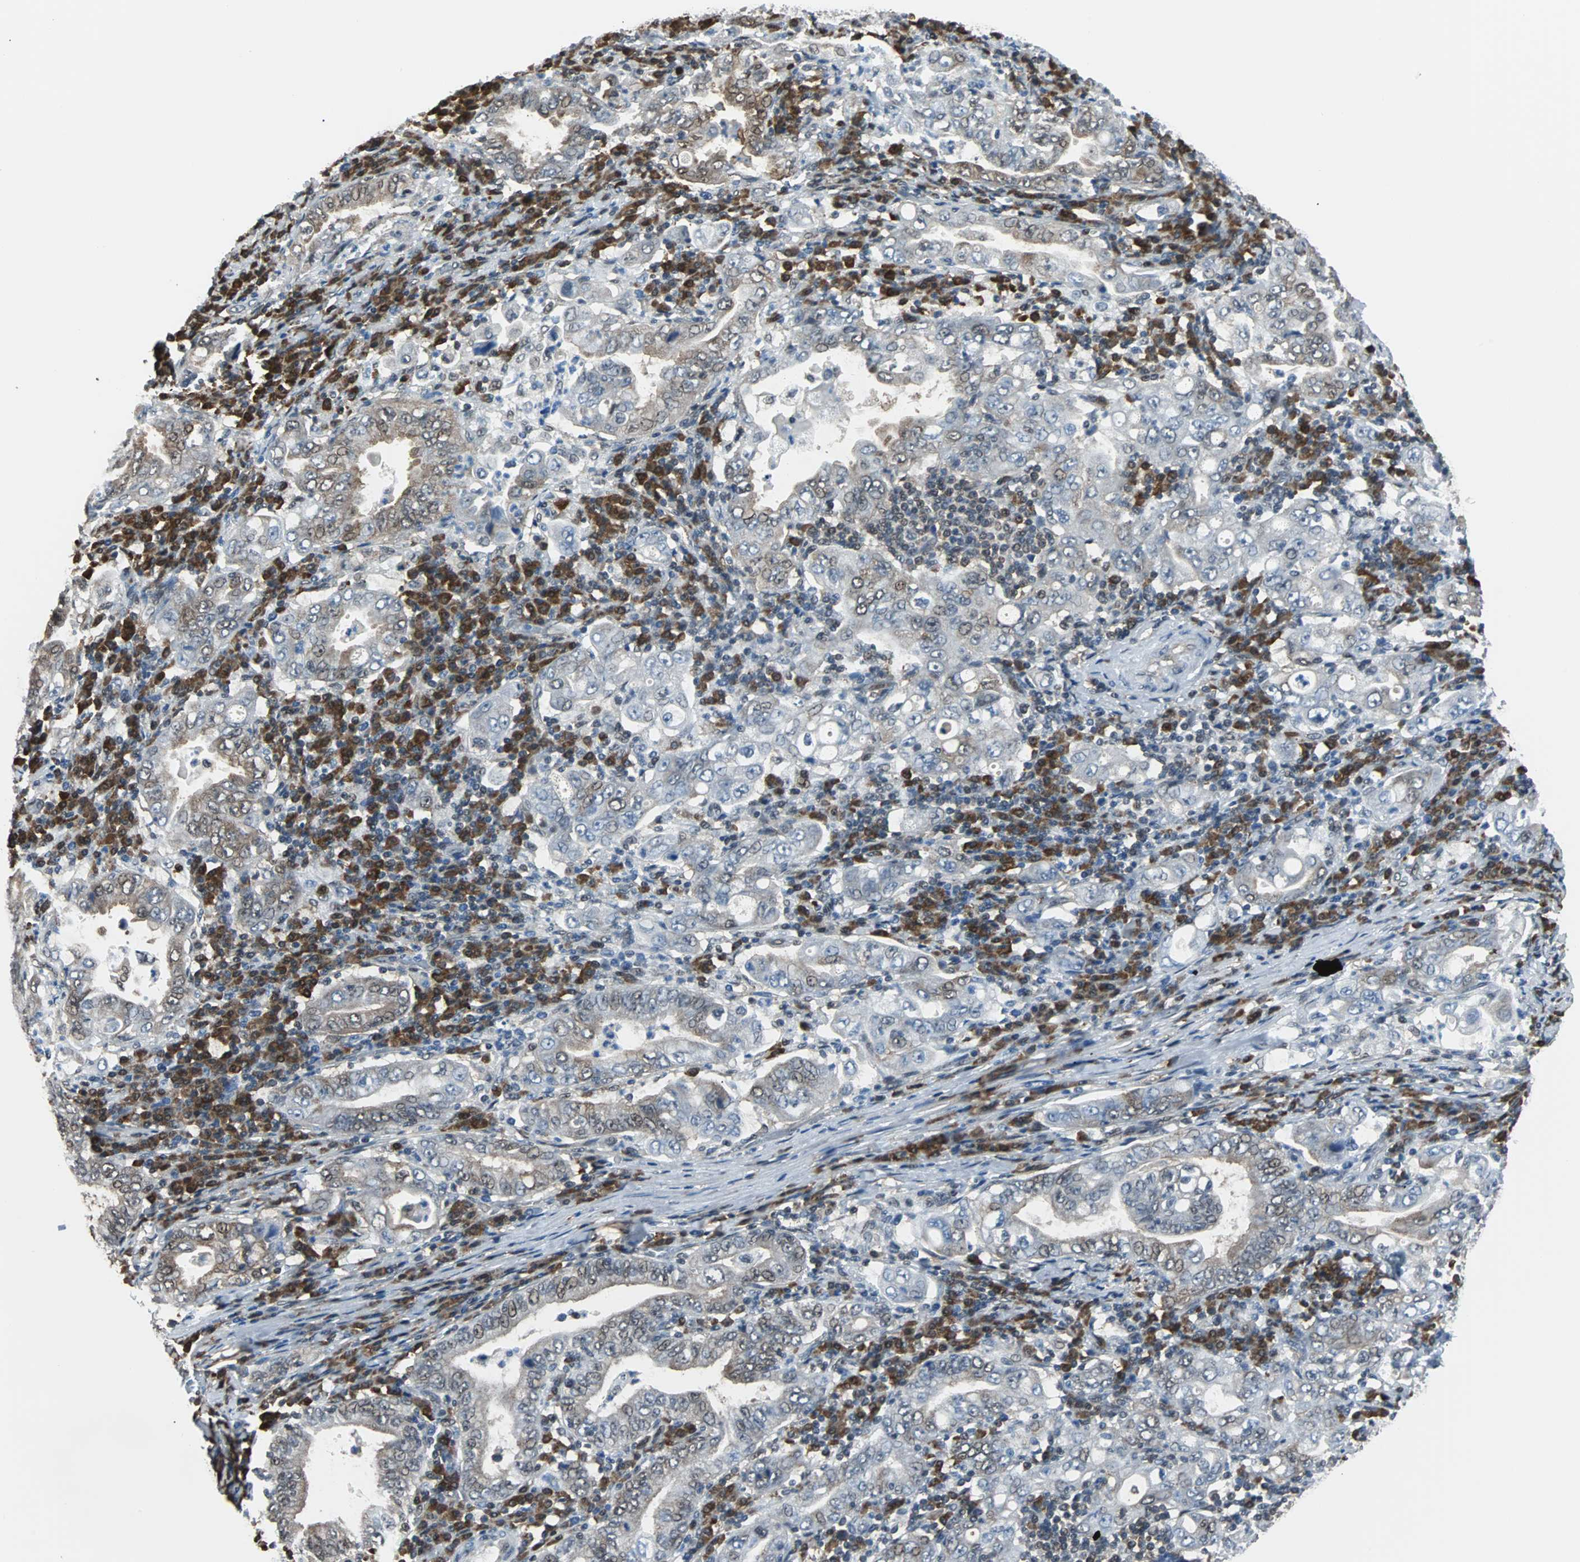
{"staining": {"intensity": "weak", "quantity": "<25%", "location": "cytoplasmic/membranous"}, "tissue": "stomach cancer", "cell_type": "Tumor cells", "image_type": "cancer", "snomed": [{"axis": "morphology", "description": "Normal tissue, NOS"}, {"axis": "morphology", "description": "Adenocarcinoma, NOS"}, {"axis": "topography", "description": "Esophagus"}, {"axis": "topography", "description": "Stomach, upper"}, {"axis": "topography", "description": "Peripheral nerve tissue"}], "caption": "Immunohistochemistry of human stomach cancer demonstrates no positivity in tumor cells.", "gene": "VCP", "patient": {"sex": "male", "age": 62}}